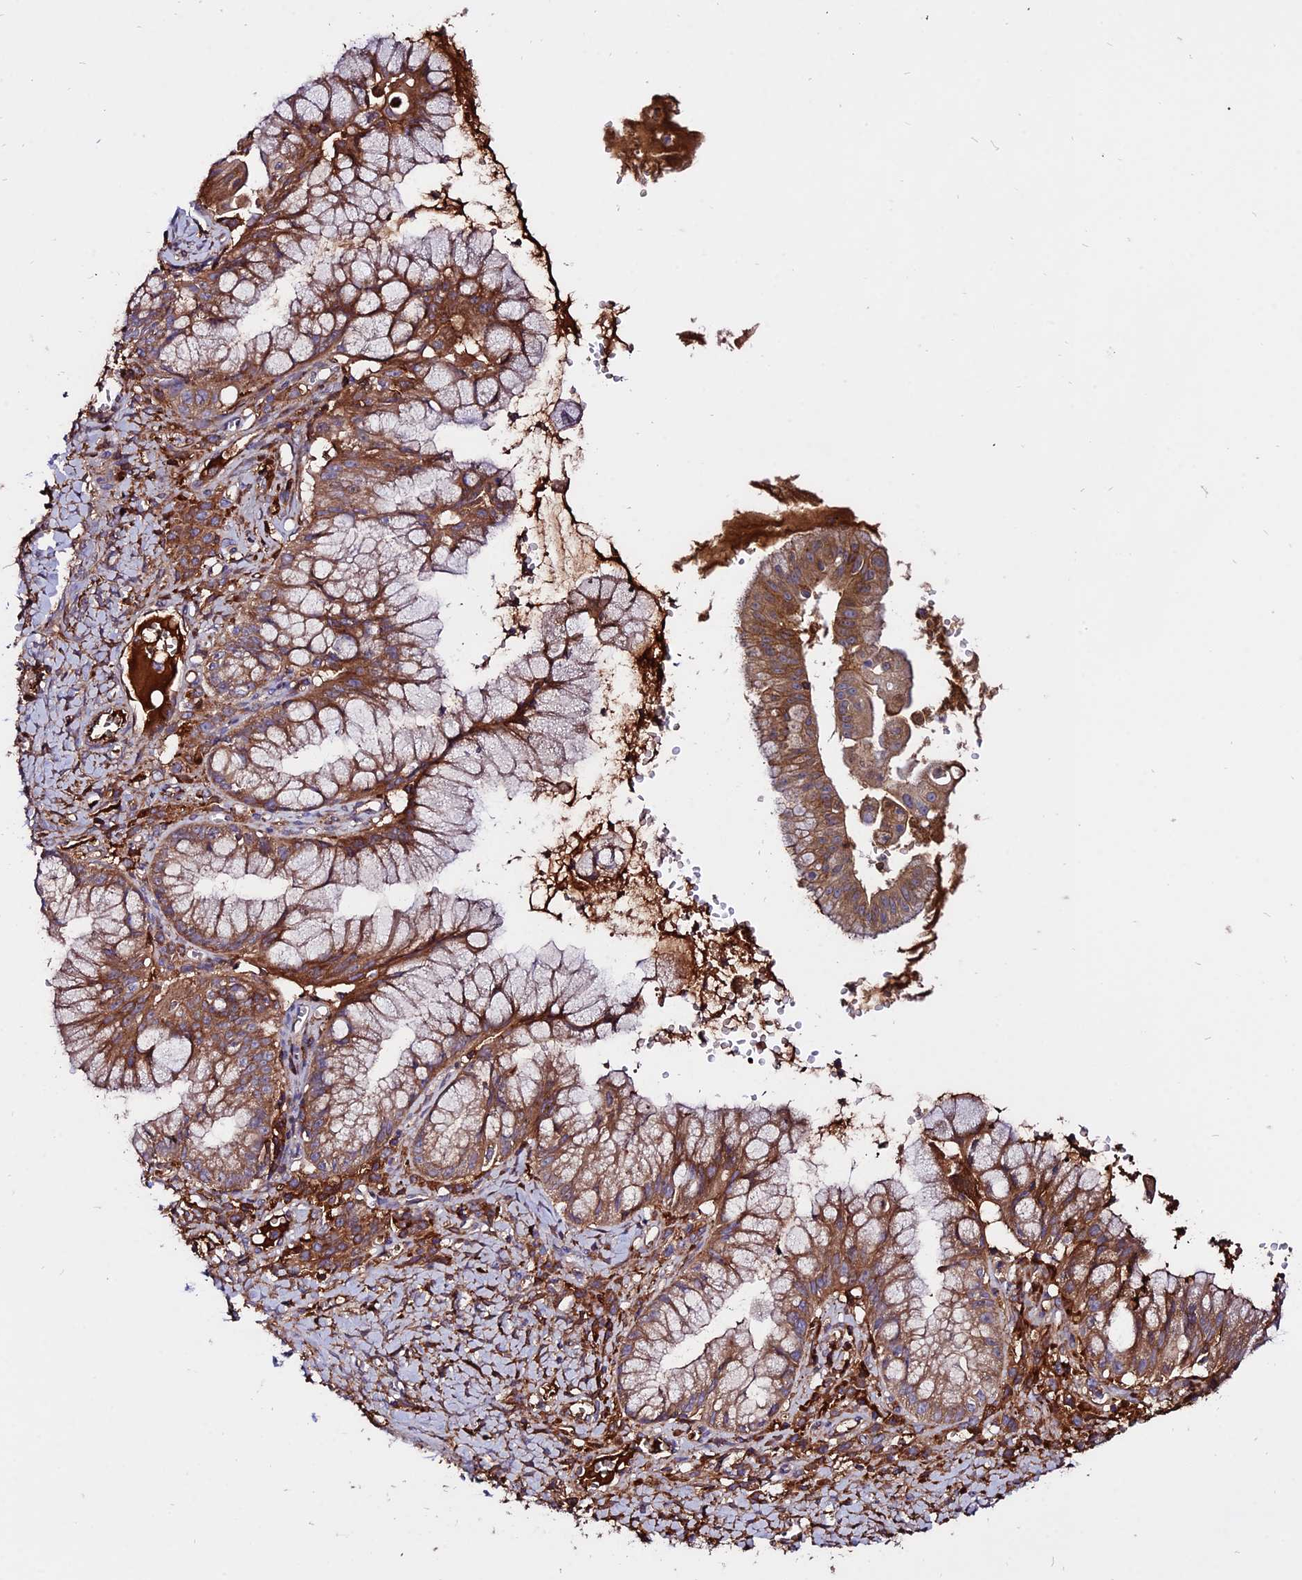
{"staining": {"intensity": "moderate", "quantity": ">75%", "location": "cytoplasmic/membranous"}, "tissue": "ovarian cancer", "cell_type": "Tumor cells", "image_type": "cancer", "snomed": [{"axis": "morphology", "description": "Cystadenocarcinoma, mucinous, NOS"}, {"axis": "topography", "description": "Ovary"}], "caption": "Tumor cells display moderate cytoplasmic/membranous positivity in approximately >75% of cells in ovarian cancer. (DAB (3,3'-diaminobenzidine) = brown stain, brightfield microscopy at high magnification).", "gene": "PYM1", "patient": {"sex": "female", "age": 70}}